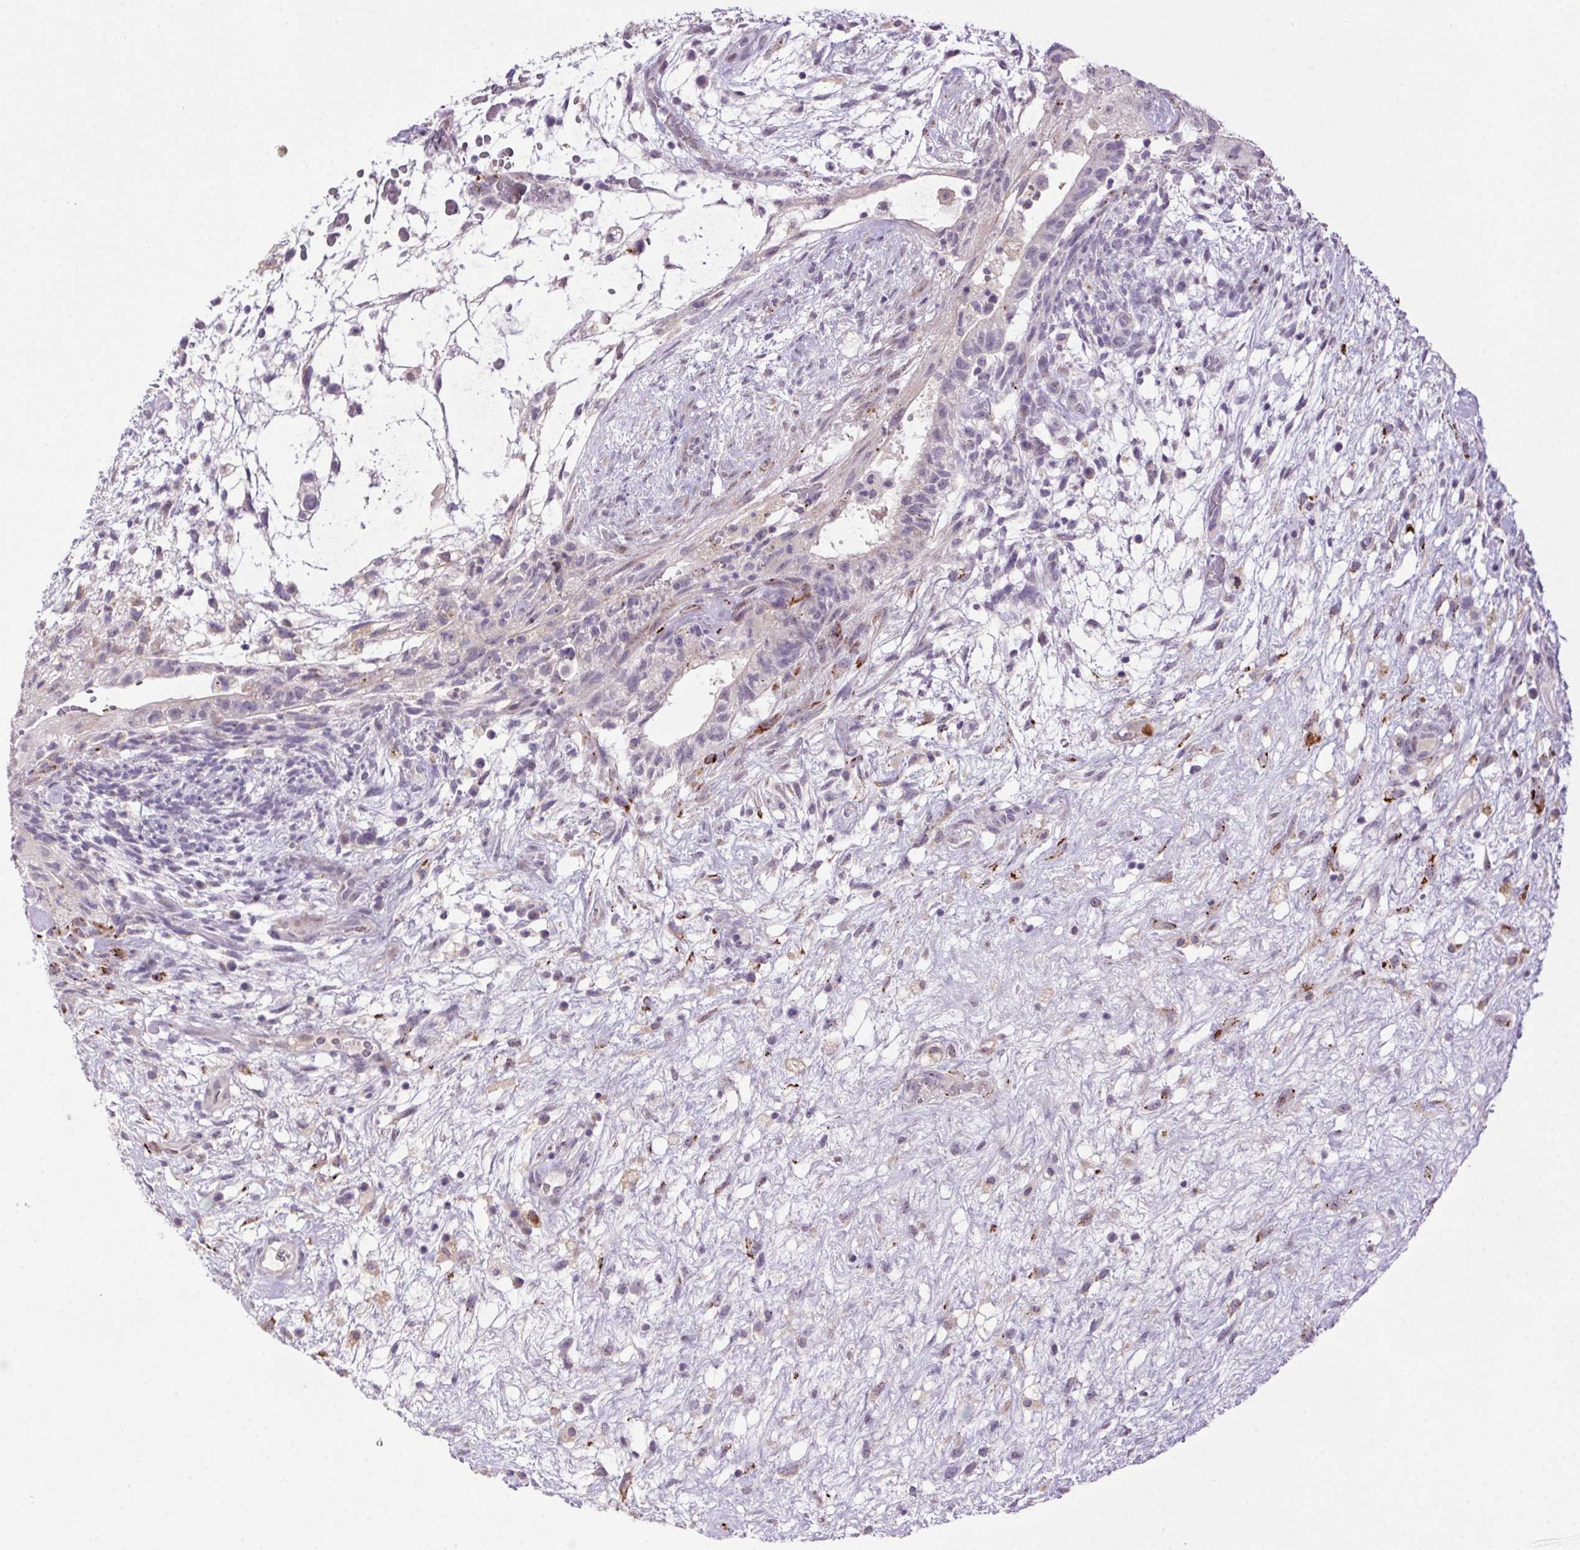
{"staining": {"intensity": "negative", "quantity": "none", "location": "none"}, "tissue": "testis cancer", "cell_type": "Tumor cells", "image_type": "cancer", "snomed": [{"axis": "morphology", "description": "Normal tissue, NOS"}, {"axis": "morphology", "description": "Carcinoma, Embryonal, NOS"}, {"axis": "topography", "description": "Testis"}], "caption": "This is an immunohistochemistry (IHC) photomicrograph of human testis cancer (embryonal carcinoma). There is no positivity in tumor cells.", "gene": "LRRTM1", "patient": {"sex": "male", "age": 32}}